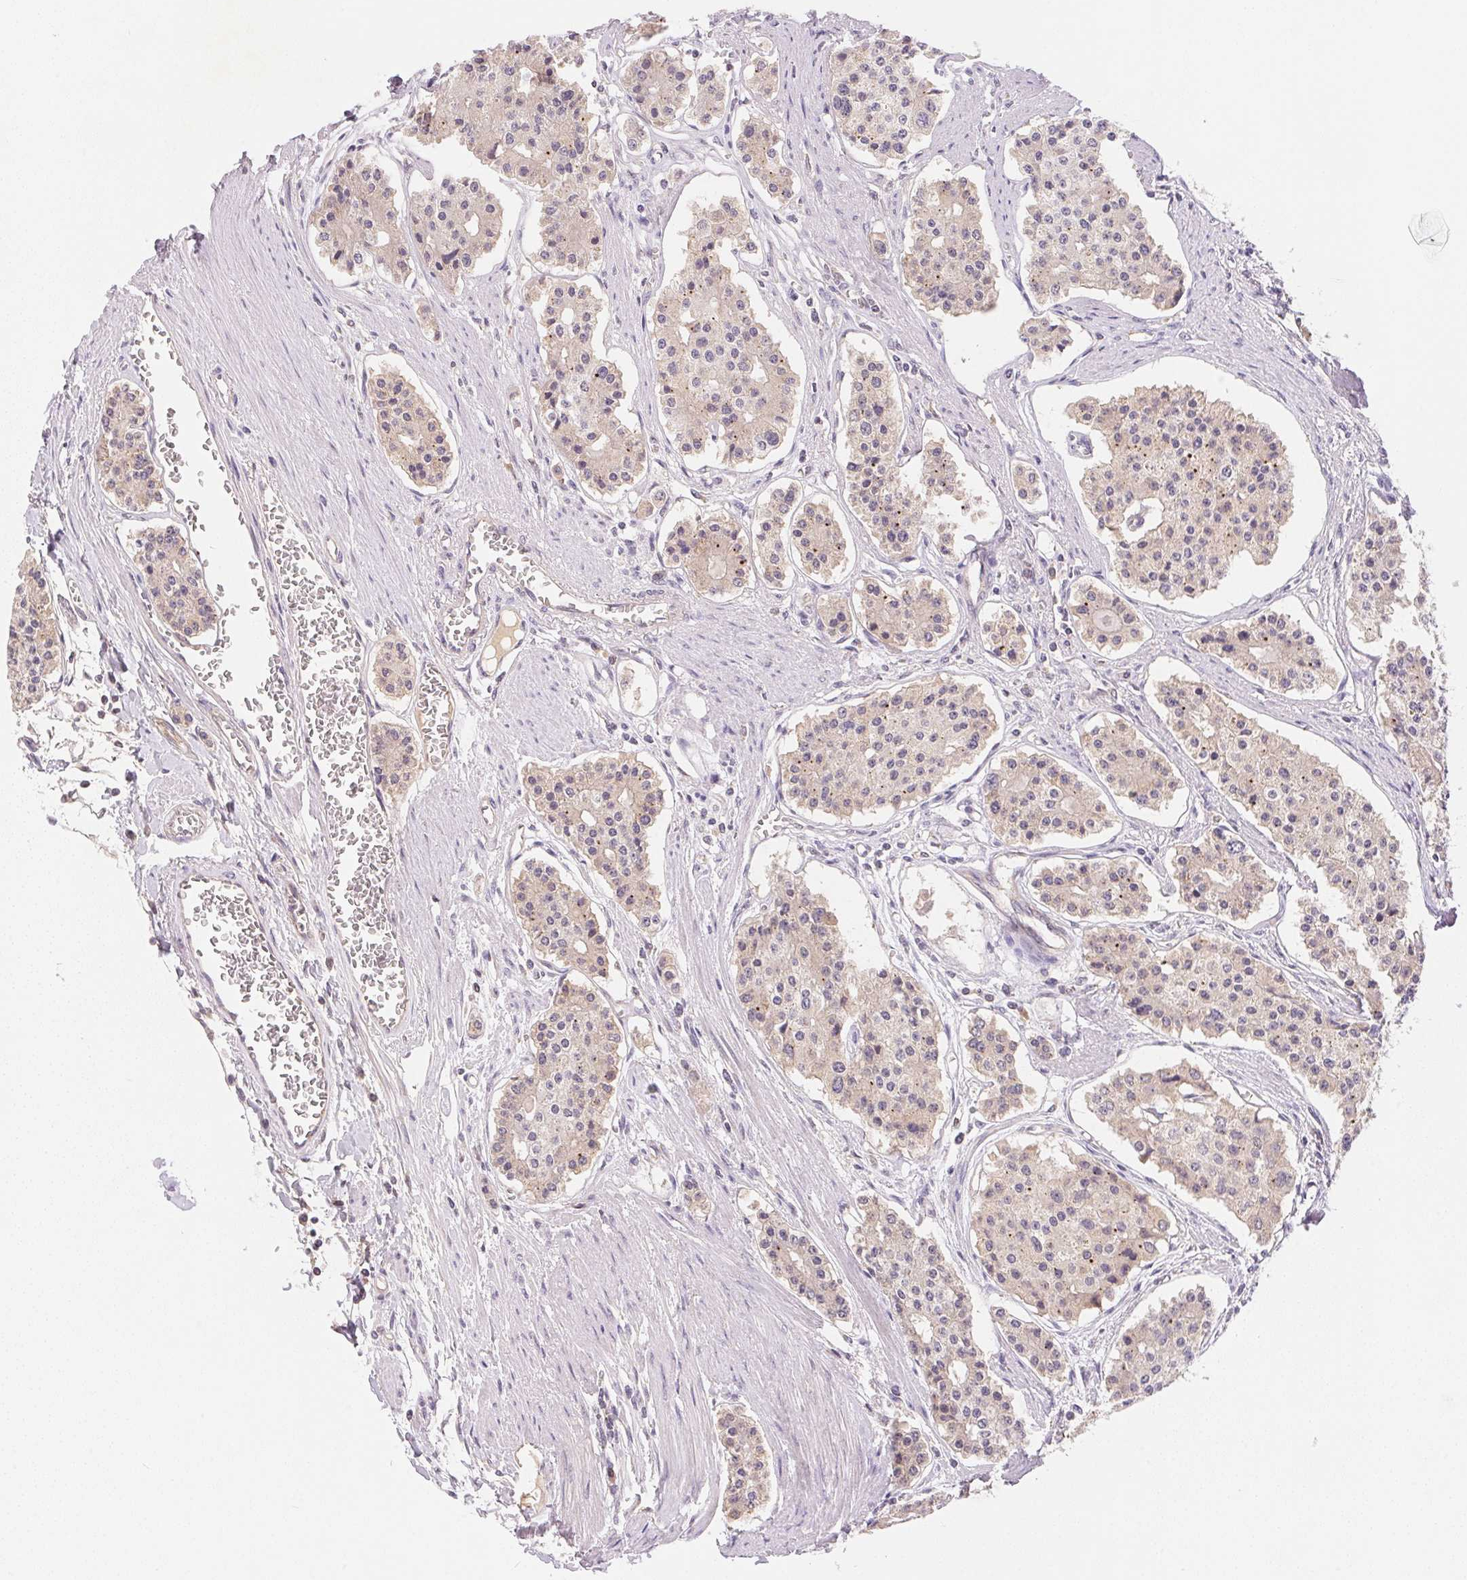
{"staining": {"intensity": "negative", "quantity": "none", "location": "none"}, "tissue": "carcinoid", "cell_type": "Tumor cells", "image_type": "cancer", "snomed": [{"axis": "morphology", "description": "Carcinoid, malignant, NOS"}, {"axis": "topography", "description": "Small intestine"}], "caption": "Carcinoid was stained to show a protein in brown. There is no significant expression in tumor cells. The staining is performed using DAB (3,3'-diaminobenzidine) brown chromogen with nuclei counter-stained in using hematoxylin.", "gene": "BNIP5", "patient": {"sex": "female", "age": 65}}